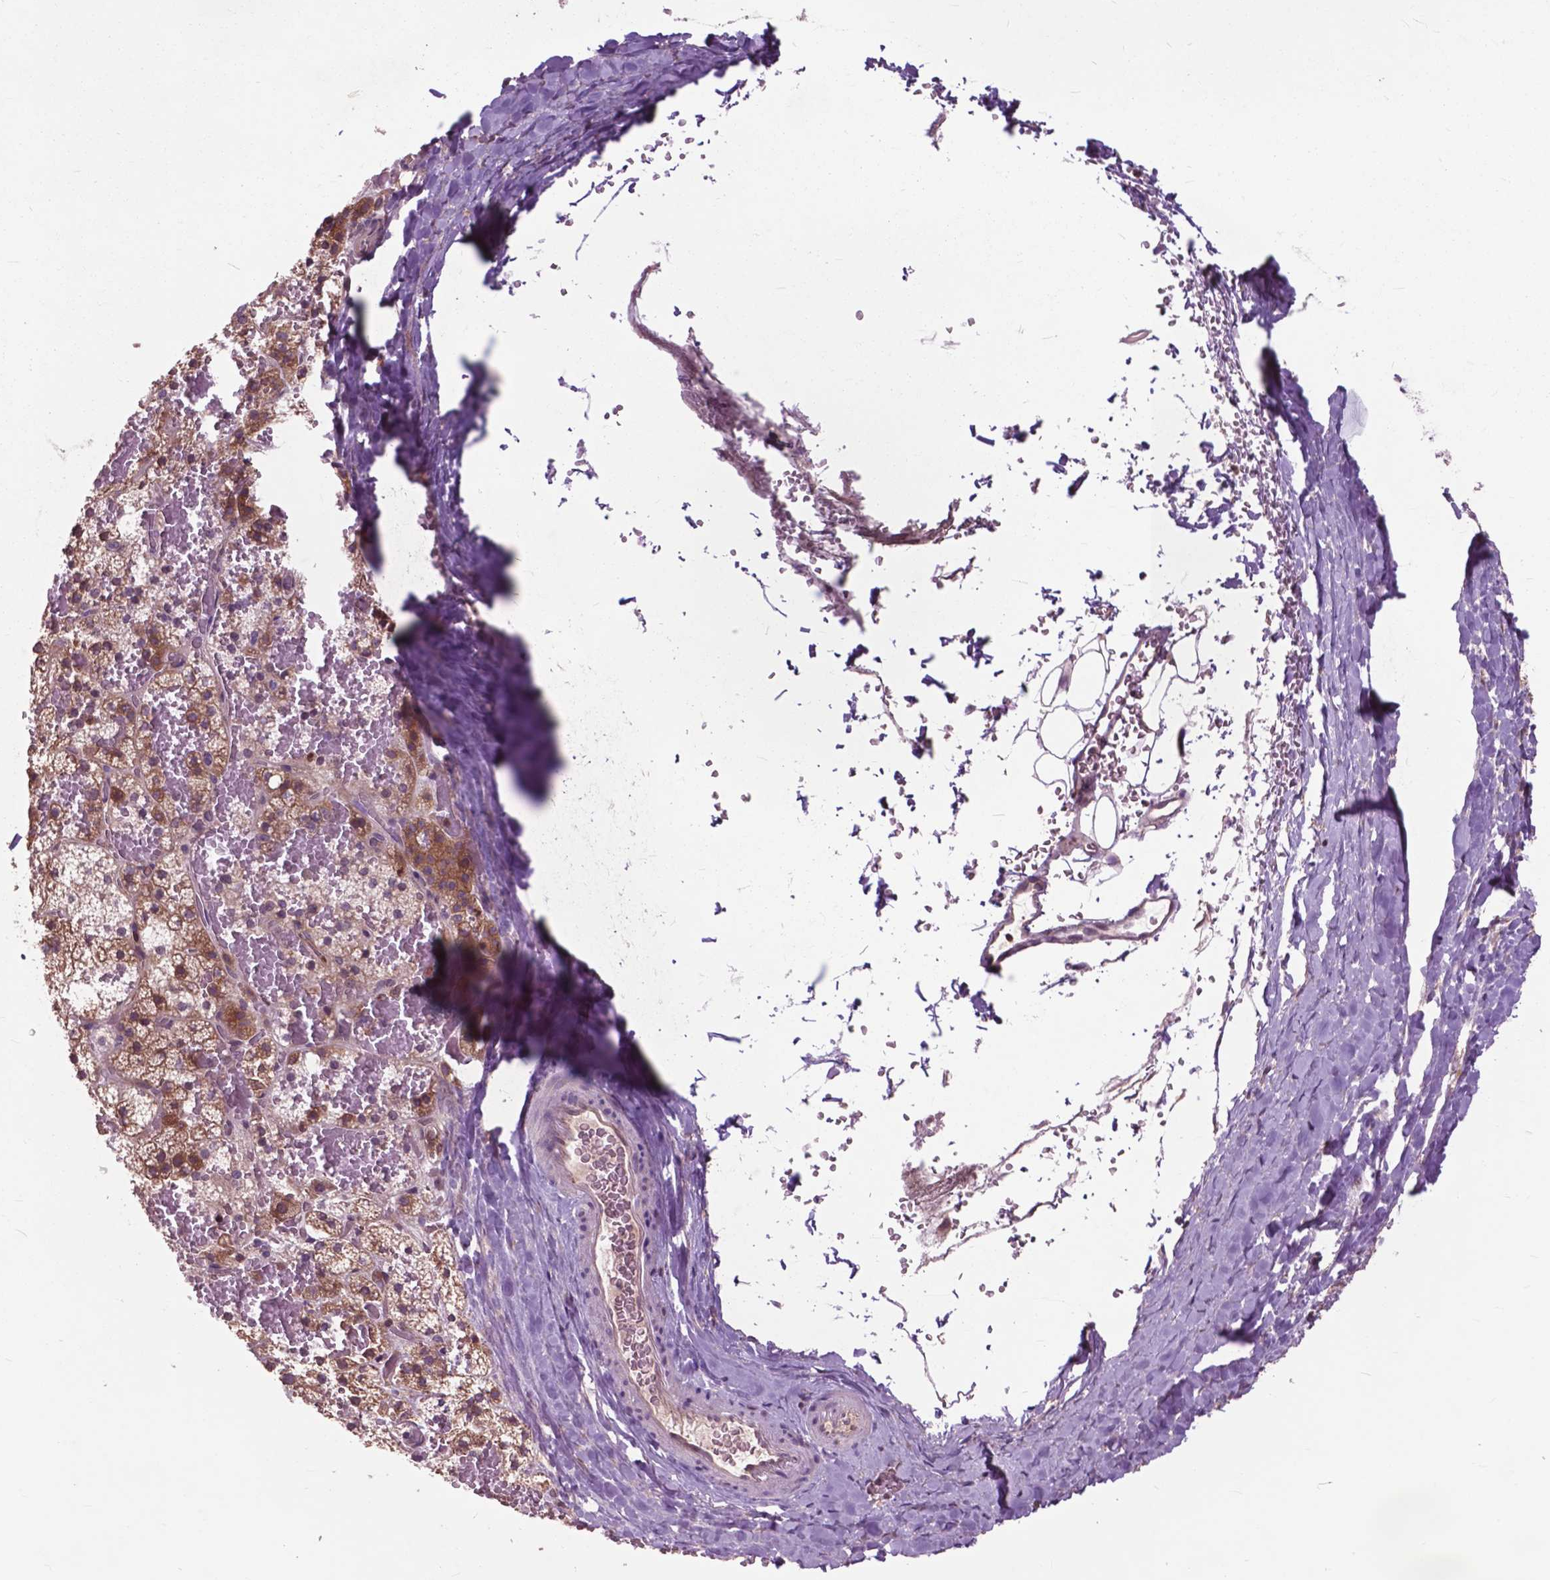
{"staining": {"intensity": "moderate", "quantity": ">75%", "location": "cytoplasmic/membranous"}, "tissue": "adrenal gland", "cell_type": "Glandular cells", "image_type": "normal", "snomed": [{"axis": "morphology", "description": "Normal tissue, NOS"}, {"axis": "topography", "description": "Adrenal gland"}], "caption": "A brown stain highlights moderate cytoplasmic/membranous positivity of a protein in glandular cells of unremarkable human adrenal gland.", "gene": "ARAF", "patient": {"sex": "male", "age": 53}}